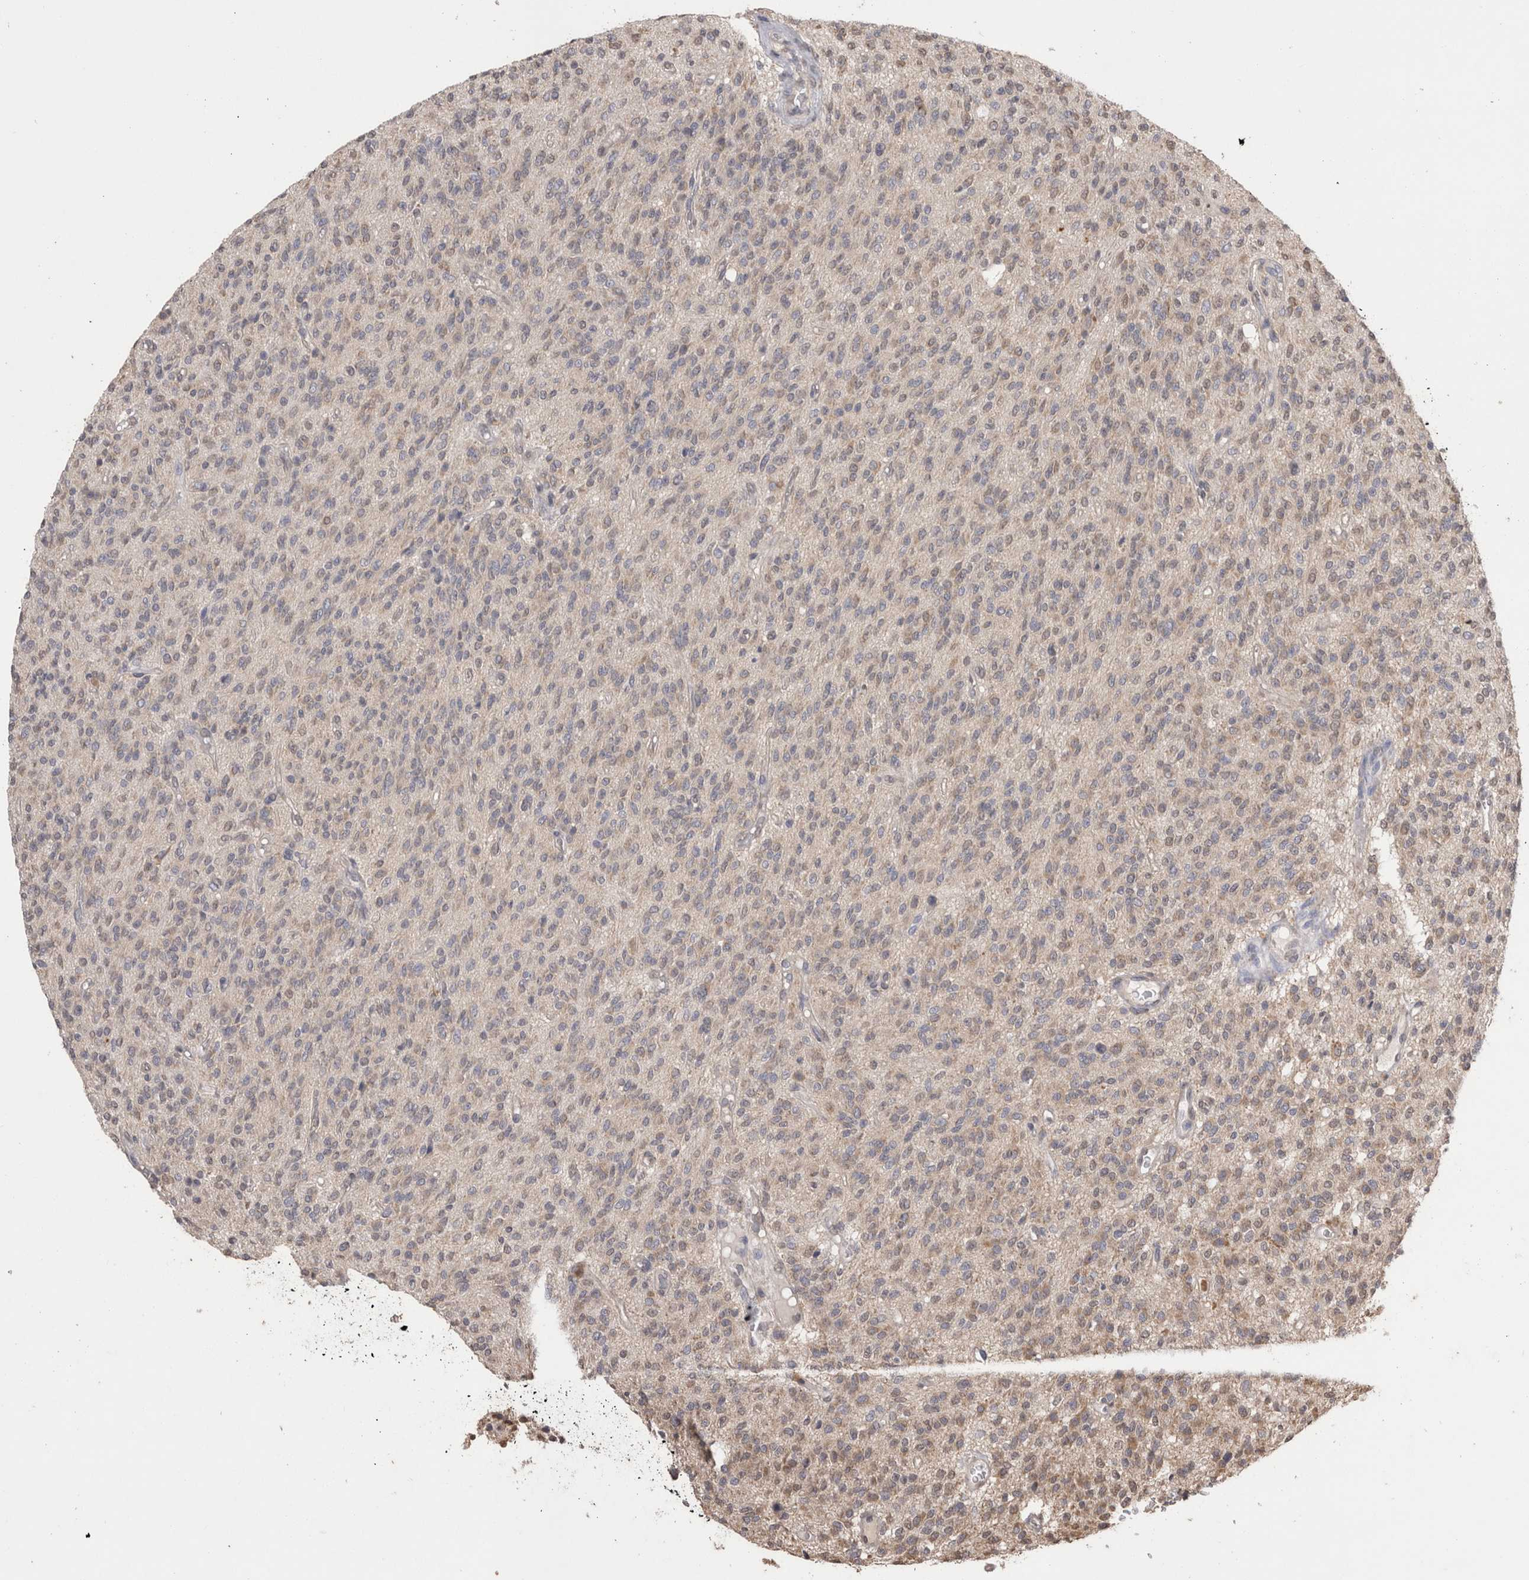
{"staining": {"intensity": "weak", "quantity": "25%-75%", "location": "cytoplasmic/membranous"}, "tissue": "glioma", "cell_type": "Tumor cells", "image_type": "cancer", "snomed": [{"axis": "morphology", "description": "Glioma, malignant, High grade"}, {"axis": "topography", "description": "Brain"}], "caption": "Immunohistochemical staining of human glioma exhibits low levels of weak cytoplasmic/membranous protein positivity in about 25%-75% of tumor cells.", "gene": "GRK5", "patient": {"sex": "male", "age": 34}}